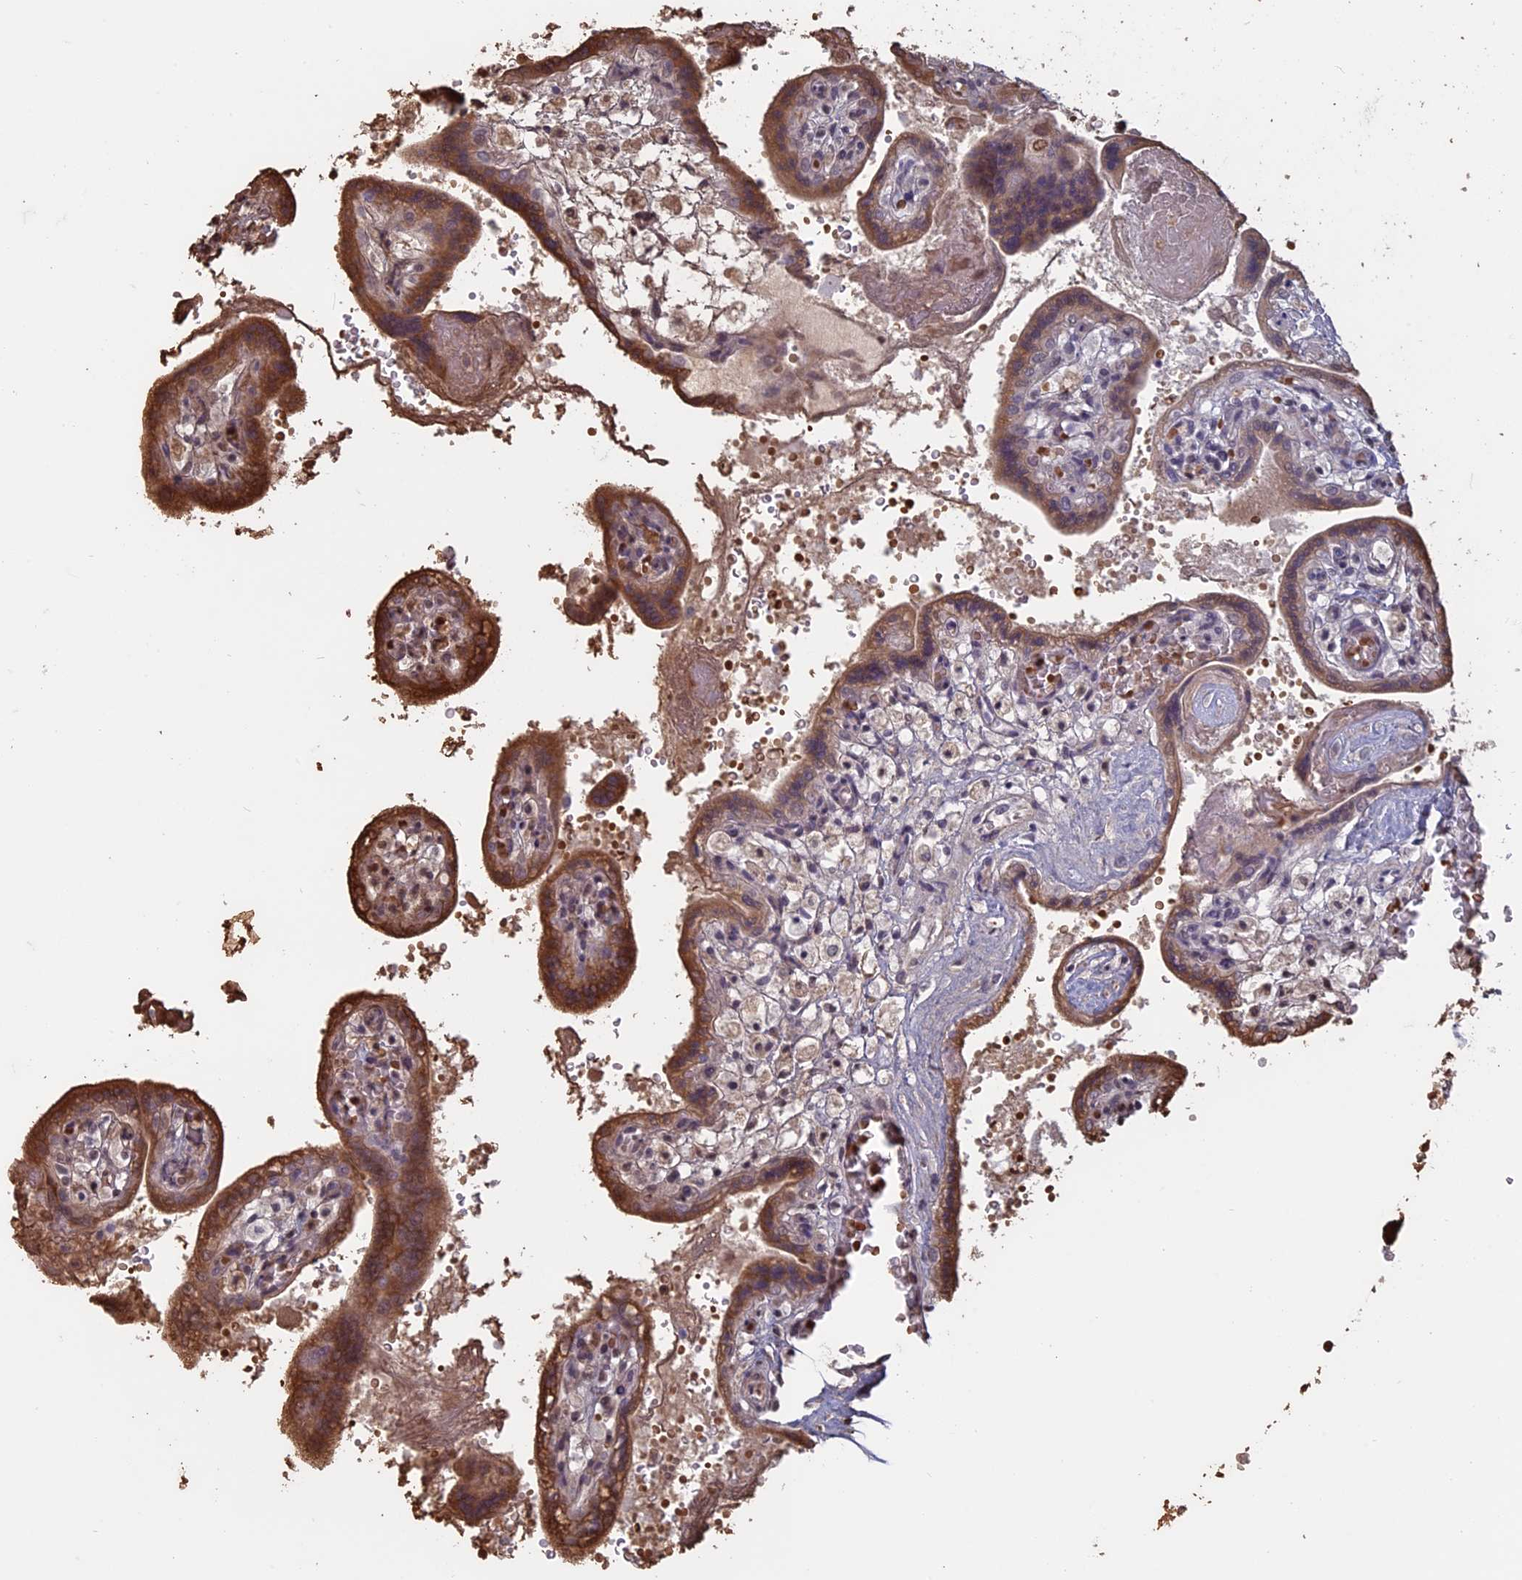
{"staining": {"intensity": "moderate", "quantity": ">75%", "location": "cytoplasmic/membranous,nuclear"}, "tissue": "placenta", "cell_type": "Trophoblastic cells", "image_type": "normal", "snomed": [{"axis": "morphology", "description": "Normal tissue, NOS"}, {"axis": "topography", "description": "Placenta"}], "caption": "This is a photomicrograph of immunohistochemistry staining of benign placenta, which shows moderate expression in the cytoplasmic/membranous,nuclear of trophoblastic cells.", "gene": "MFAP1", "patient": {"sex": "female", "age": 37}}